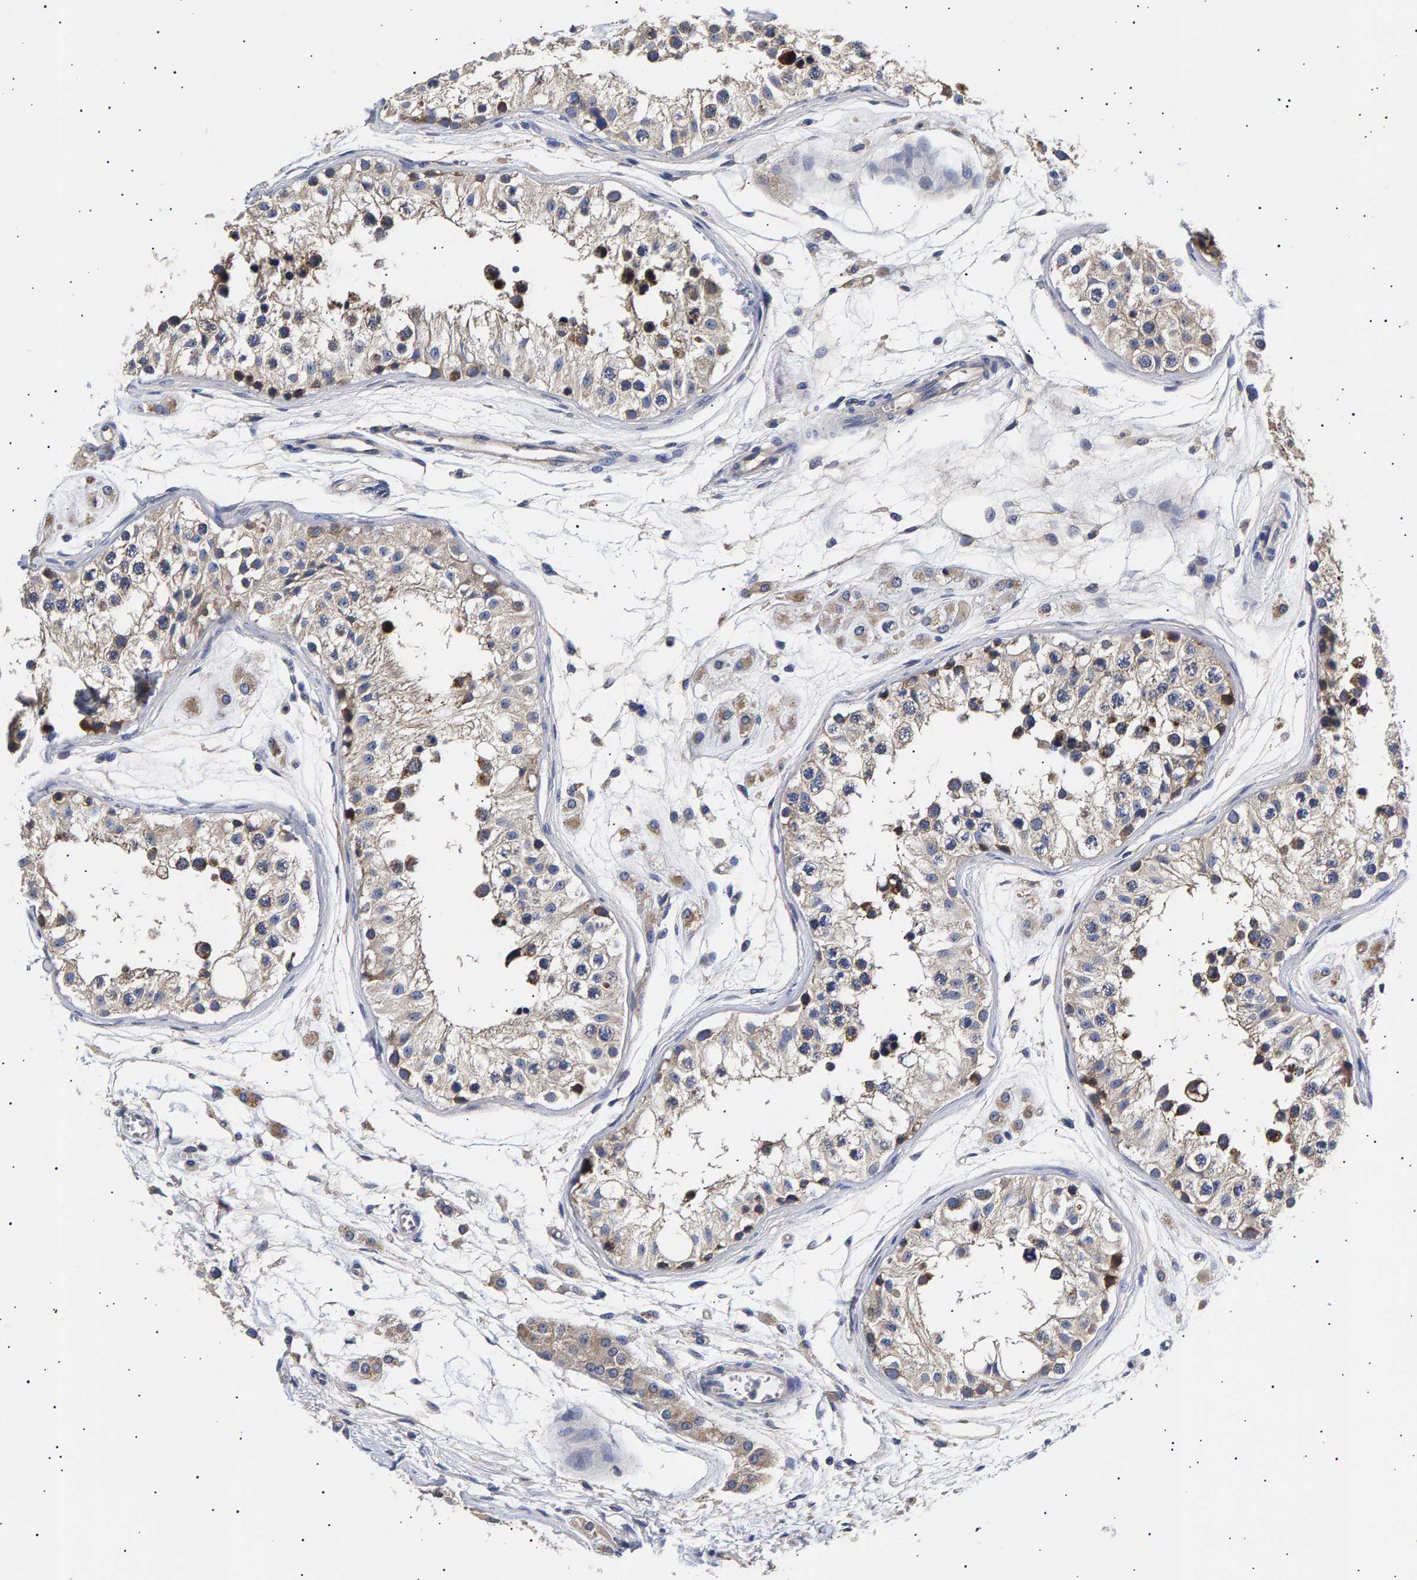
{"staining": {"intensity": "moderate", "quantity": "25%-75%", "location": "cytoplasmic/membranous"}, "tissue": "testis", "cell_type": "Cells in seminiferous ducts", "image_type": "normal", "snomed": [{"axis": "morphology", "description": "Normal tissue, NOS"}, {"axis": "morphology", "description": "Adenocarcinoma, metastatic, NOS"}, {"axis": "topography", "description": "Testis"}], "caption": "This is a micrograph of IHC staining of unremarkable testis, which shows moderate positivity in the cytoplasmic/membranous of cells in seminiferous ducts.", "gene": "ANKRD40", "patient": {"sex": "male", "age": 26}}